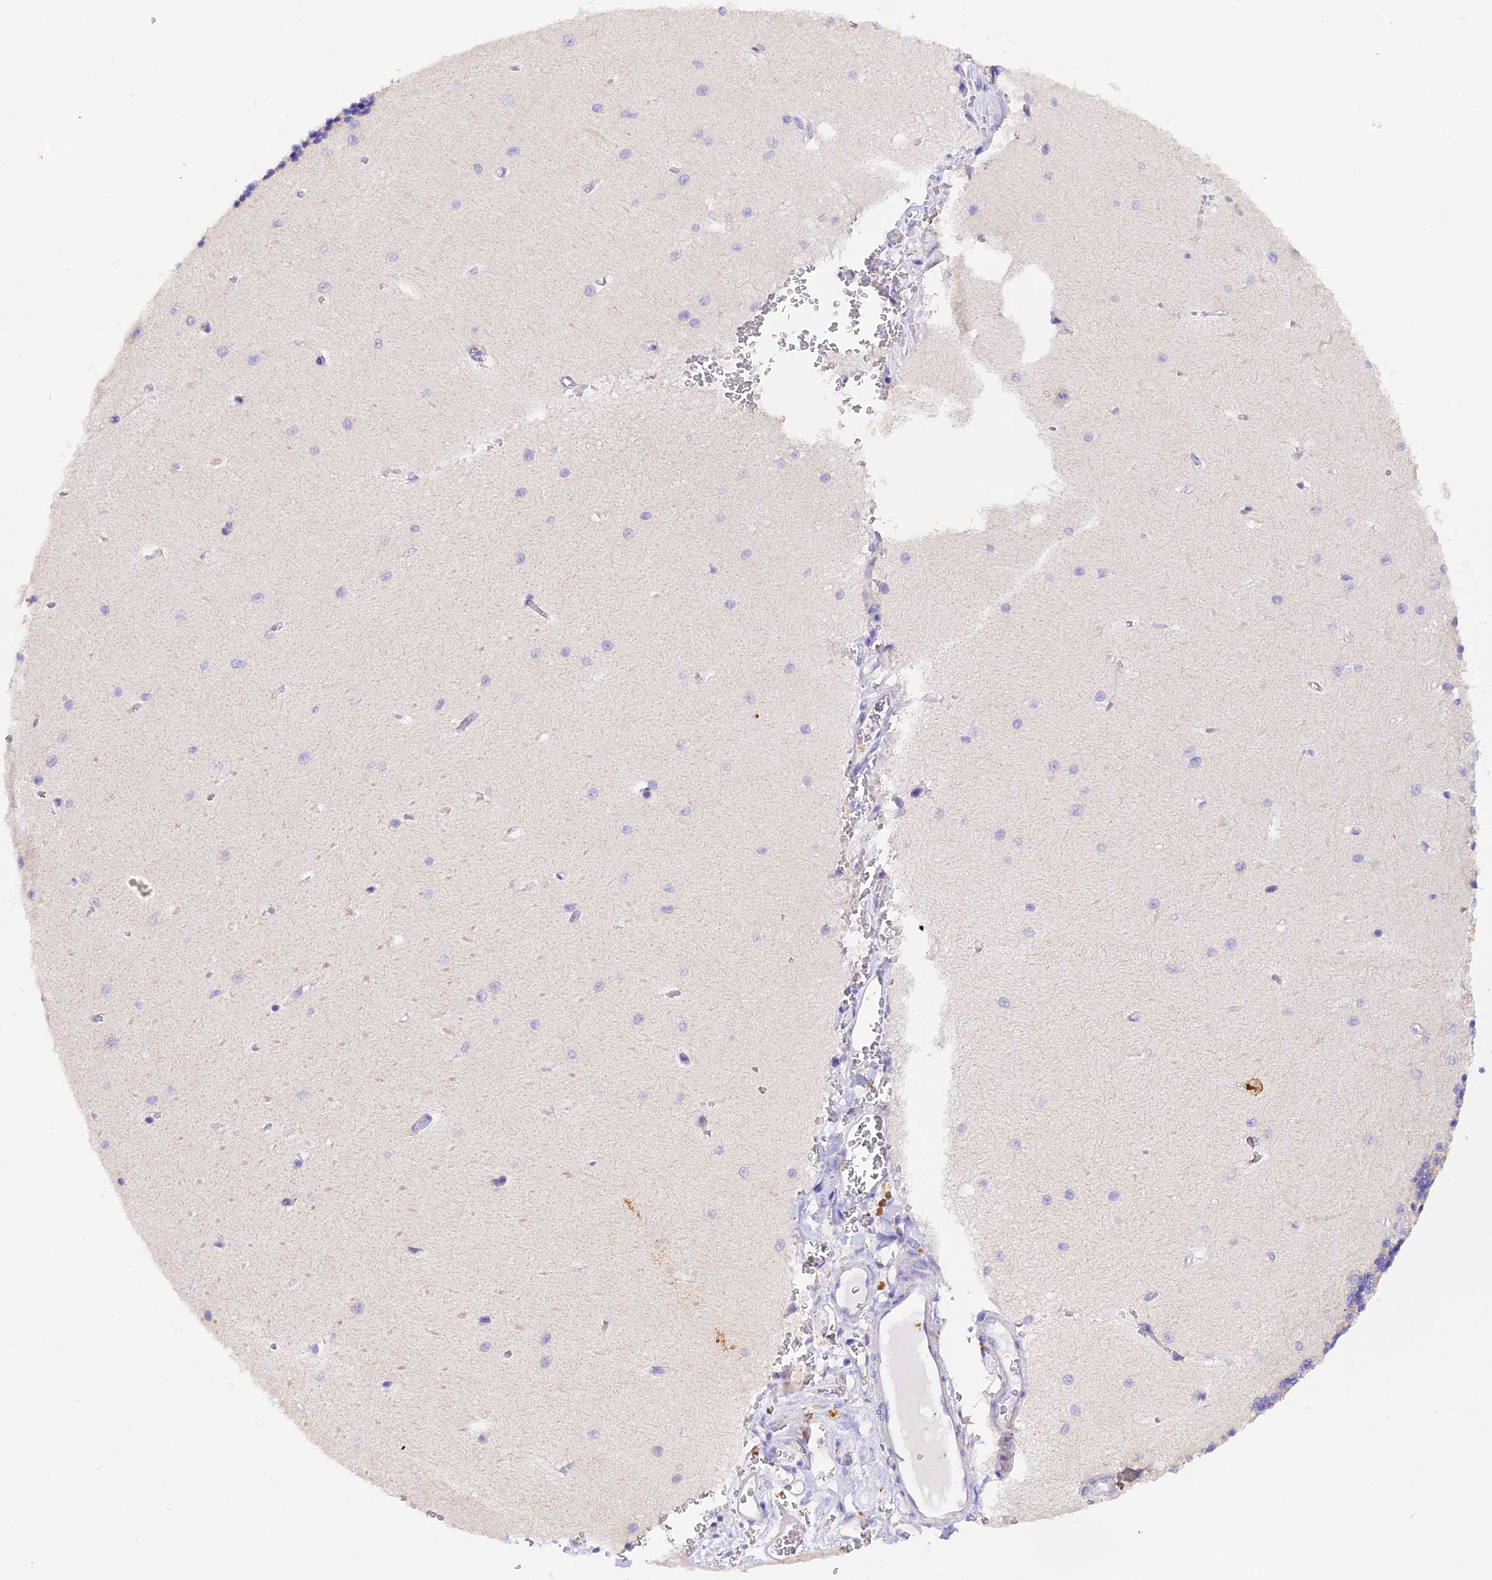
{"staining": {"intensity": "weak", "quantity": "<25%", "location": "cytoplasmic/membranous"}, "tissue": "cerebellum", "cell_type": "Cells in granular layer", "image_type": "normal", "snomed": [{"axis": "morphology", "description": "Normal tissue, NOS"}, {"axis": "topography", "description": "Cerebellum"}], "caption": "Immunohistochemical staining of unremarkable cerebellum reveals no significant positivity in cells in granular layer.", "gene": "PKIA", "patient": {"sex": "male", "age": 37}}